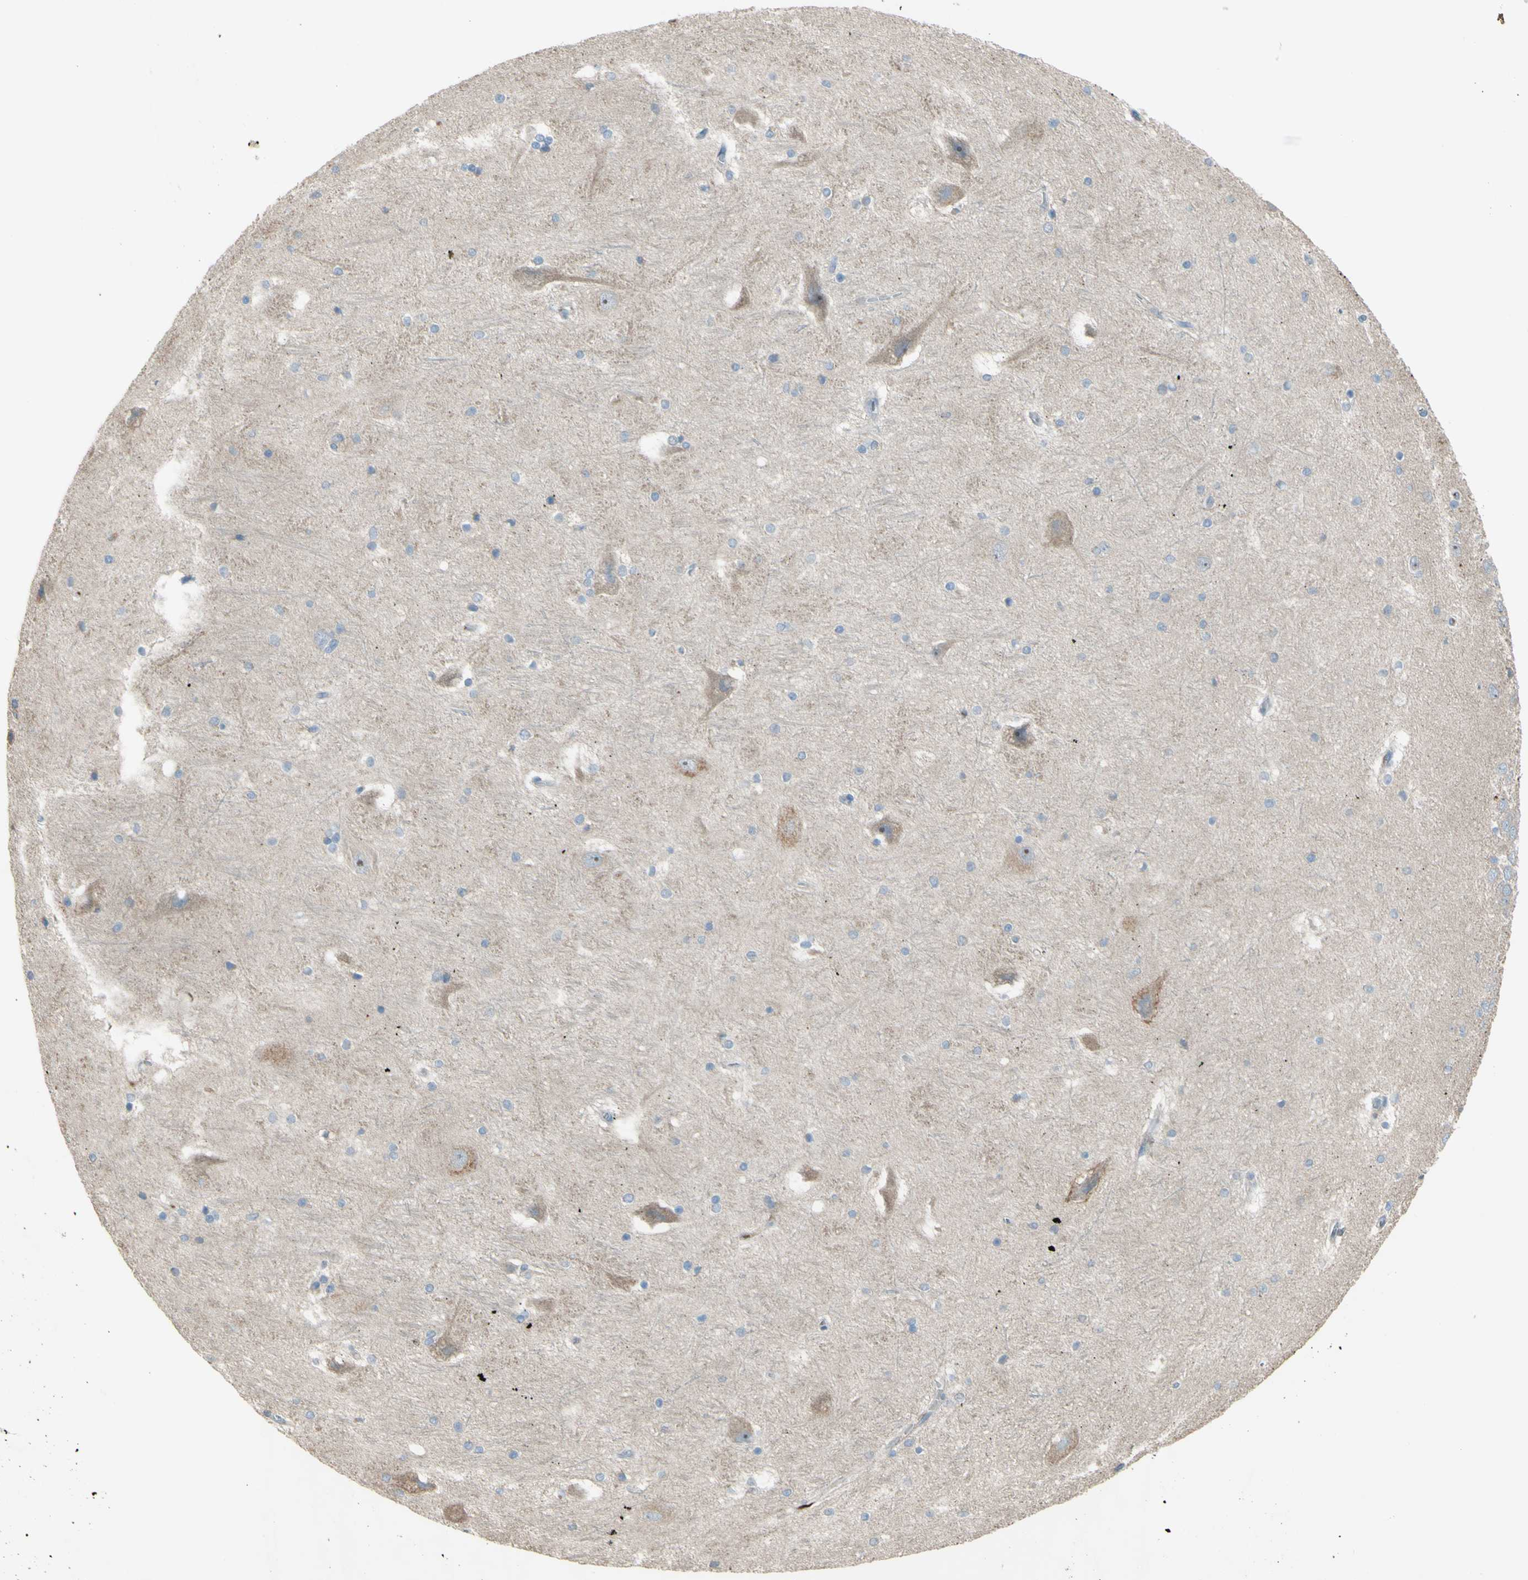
{"staining": {"intensity": "negative", "quantity": "none", "location": "none"}, "tissue": "hippocampus", "cell_type": "Glial cells", "image_type": "normal", "snomed": [{"axis": "morphology", "description": "Normal tissue, NOS"}, {"axis": "topography", "description": "Hippocampus"}], "caption": "This image is of benign hippocampus stained with immunohistochemistry to label a protein in brown with the nuclei are counter-stained blue. There is no expression in glial cells. Brightfield microscopy of IHC stained with DAB (brown) and hematoxylin (blue), captured at high magnification.", "gene": "ATRN", "patient": {"sex": "female", "age": 19}}